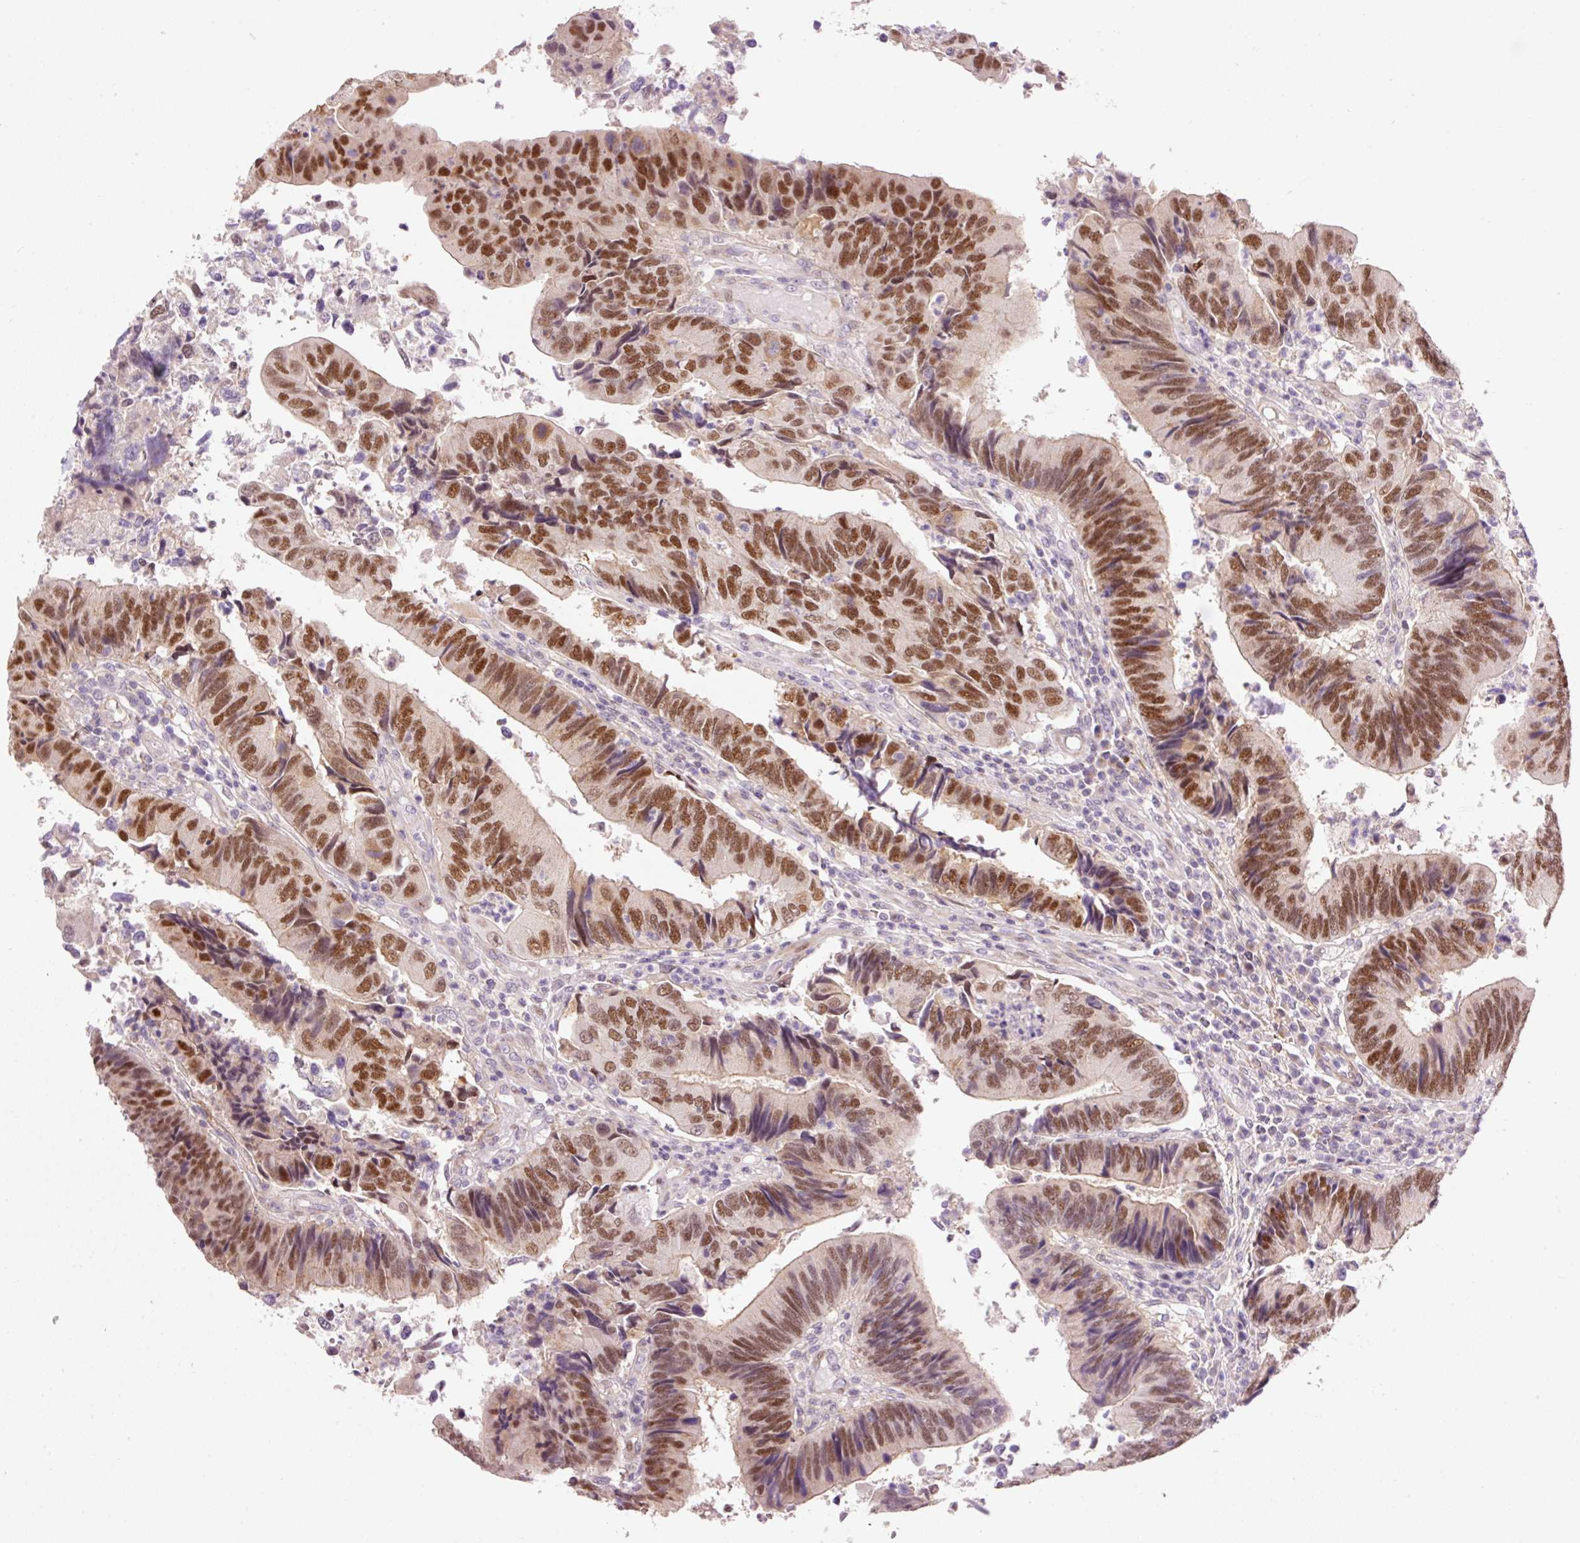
{"staining": {"intensity": "moderate", "quantity": ">75%", "location": "nuclear"}, "tissue": "colorectal cancer", "cell_type": "Tumor cells", "image_type": "cancer", "snomed": [{"axis": "morphology", "description": "Adenocarcinoma, NOS"}, {"axis": "topography", "description": "Colon"}], "caption": "Immunohistochemical staining of colorectal adenocarcinoma exhibits medium levels of moderate nuclear protein positivity in about >75% of tumor cells.", "gene": "HNF1A", "patient": {"sex": "female", "age": 67}}